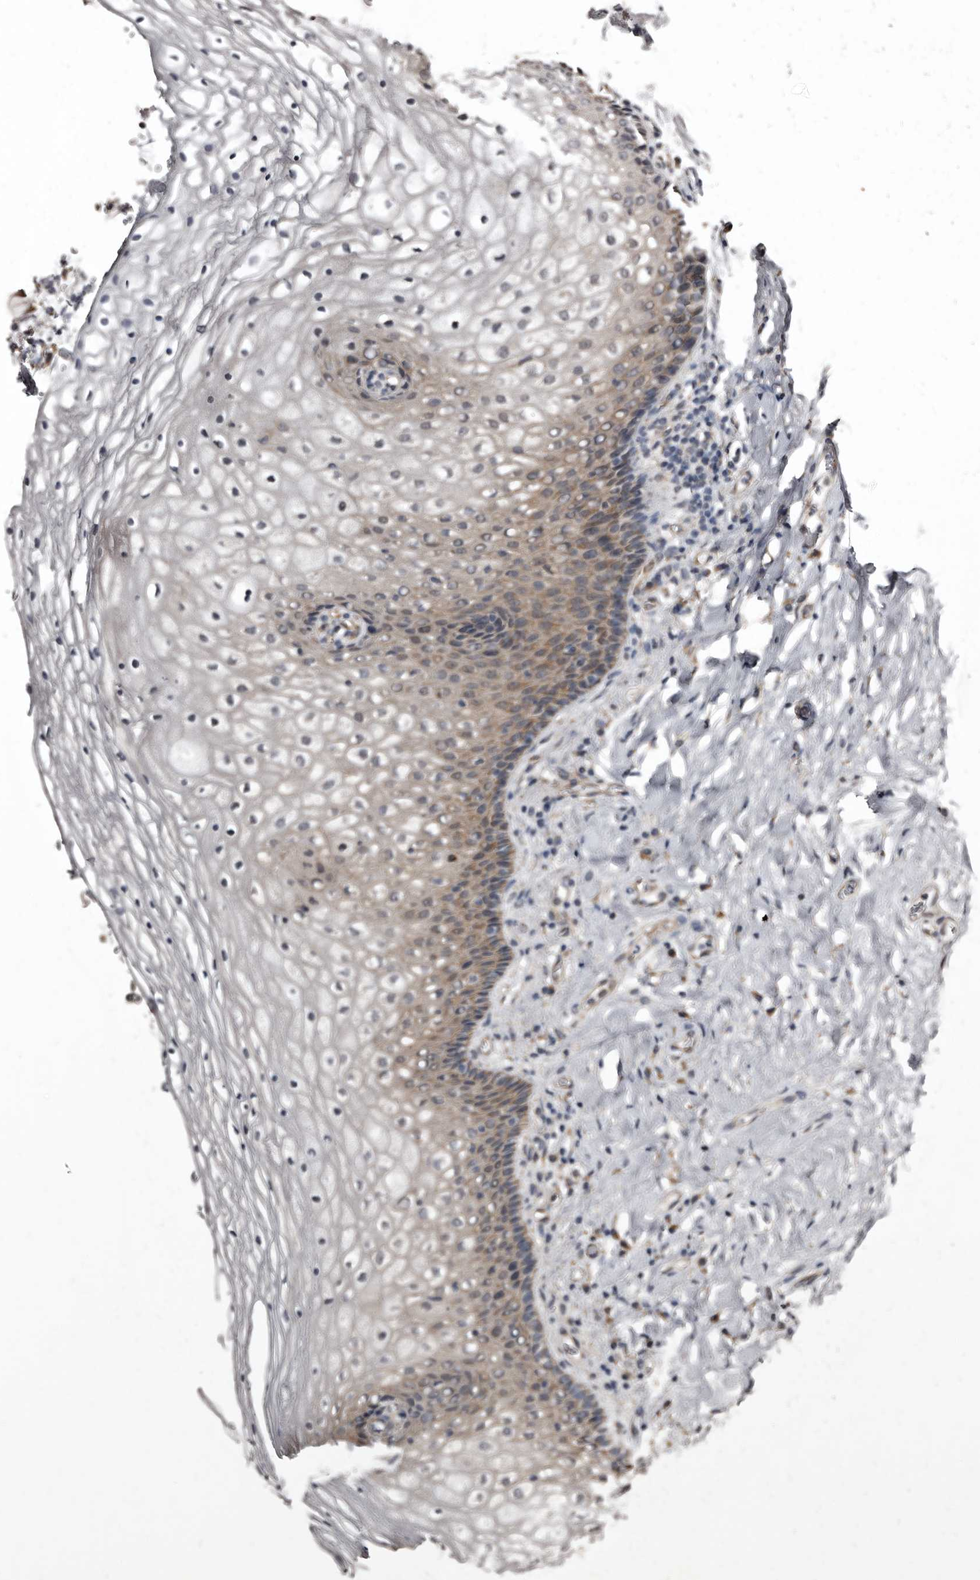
{"staining": {"intensity": "weak", "quantity": "25%-75%", "location": "cytoplasmic/membranous"}, "tissue": "vagina", "cell_type": "Squamous epithelial cells", "image_type": "normal", "snomed": [{"axis": "morphology", "description": "Normal tissue, NOS"}, {"axis": "topography", "description": "Vagina"}], "caption": "Immunohistochemistry (IHC) of unremarkable vagina exhibits low levels of weak cytoplasmic/membranous staining in about 25%-75% of squamous epithelial cells.", "gene": "DHPS", "patient": {"sex": "female", "age": 60}}